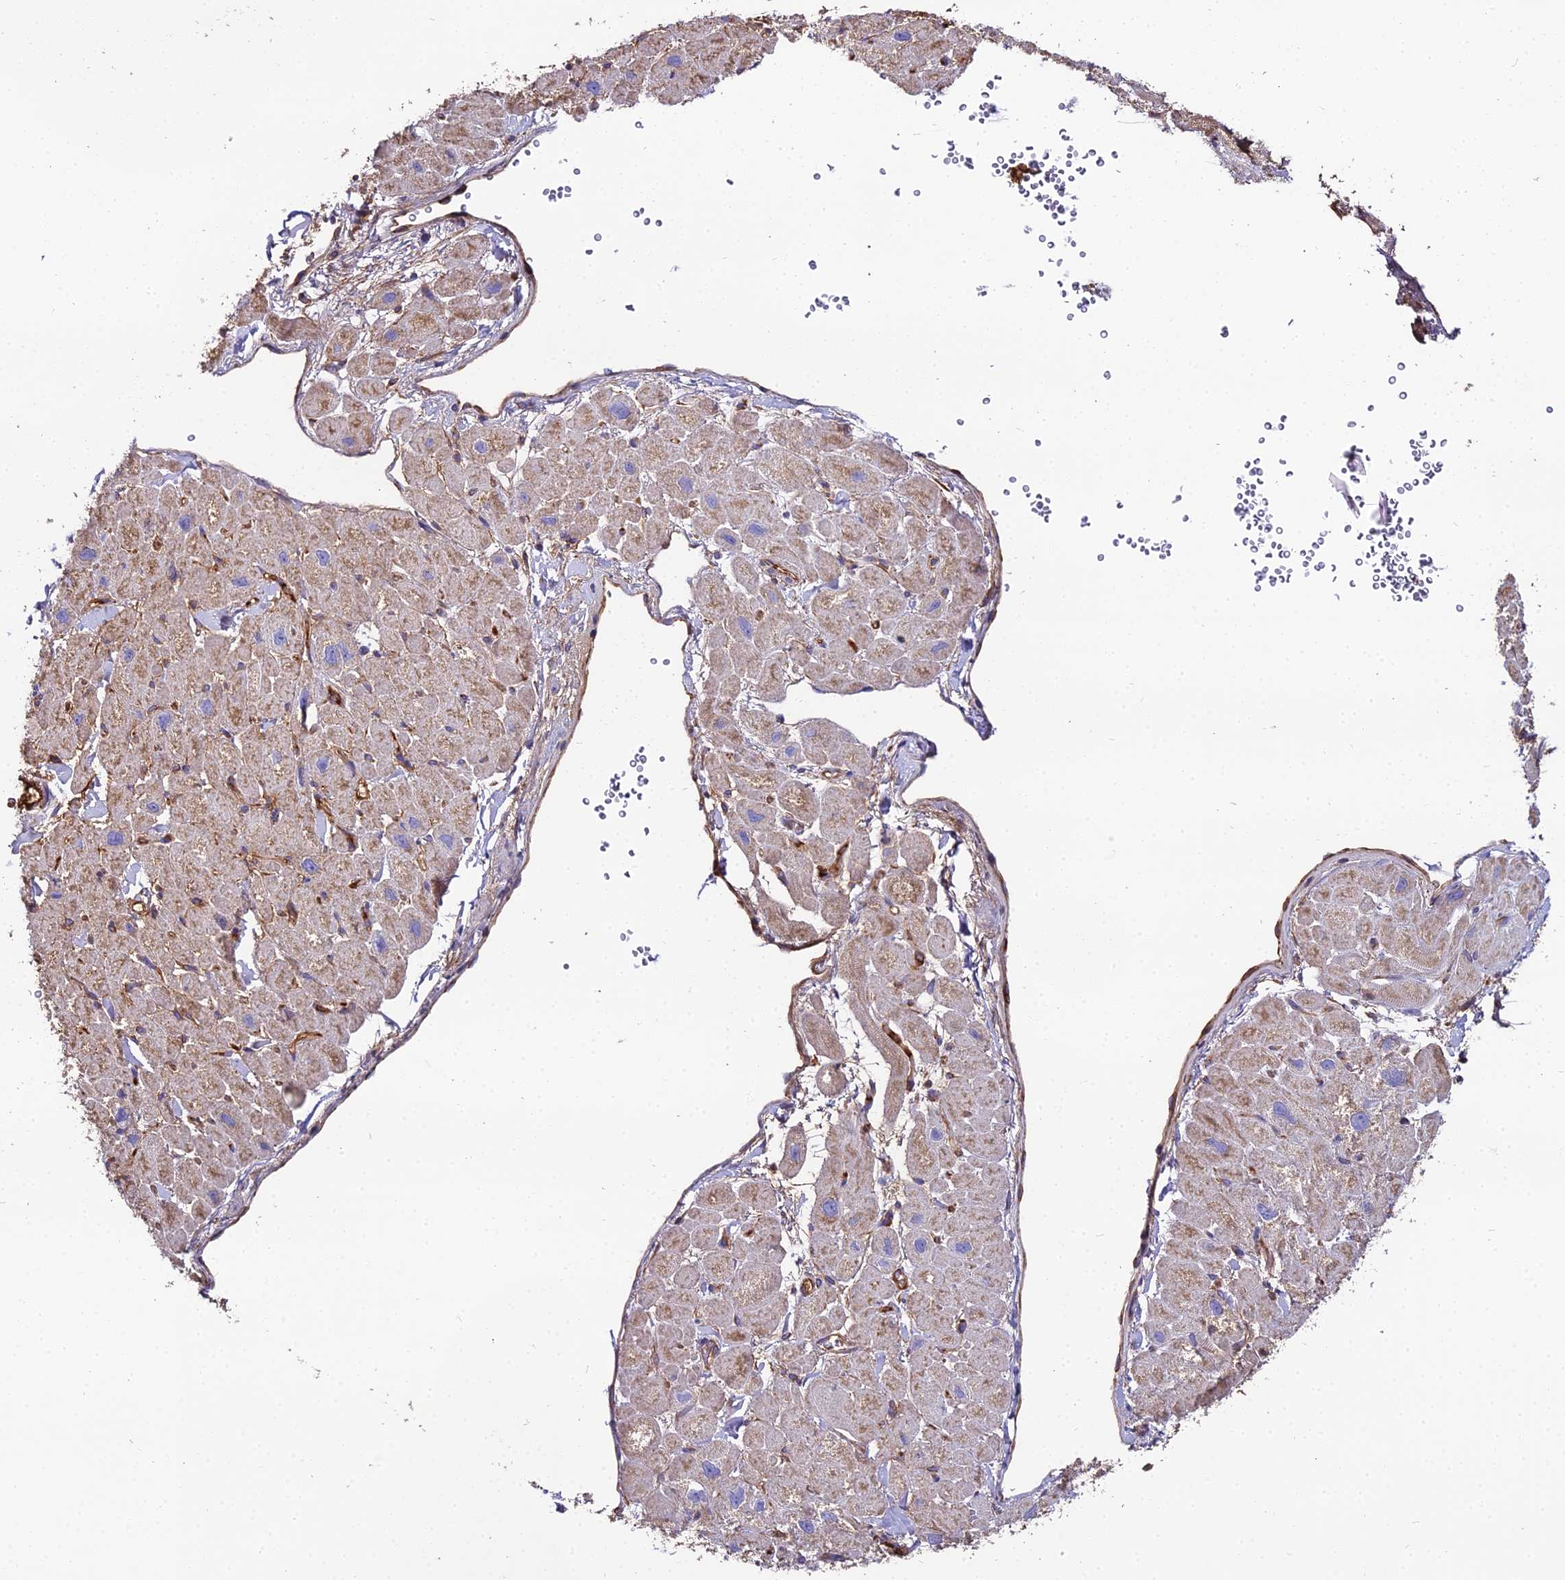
{"staining": {"intensity": "weak", "quantity": ">75%", "location": "cytoplasmic/membranous"}, "tissue": "heart muscle", "cell_type": "Cardiomyocytes", "image_type": "normal", "snomed": [{"axis": "morphology", "description": "Normal tissue, NOS"}, {"axis": "topography", "description": "Heart"}], "caption": "Brown immunohistochemical staining in benign human heart muscle displays weak cytoplasmic/membranous expression in approximately >75% of cardiomyocytes. (IHC, brightfield microscopy, high magnification).", "gene": "BEX4", "patient": {"sex": "male", "age": 65}}